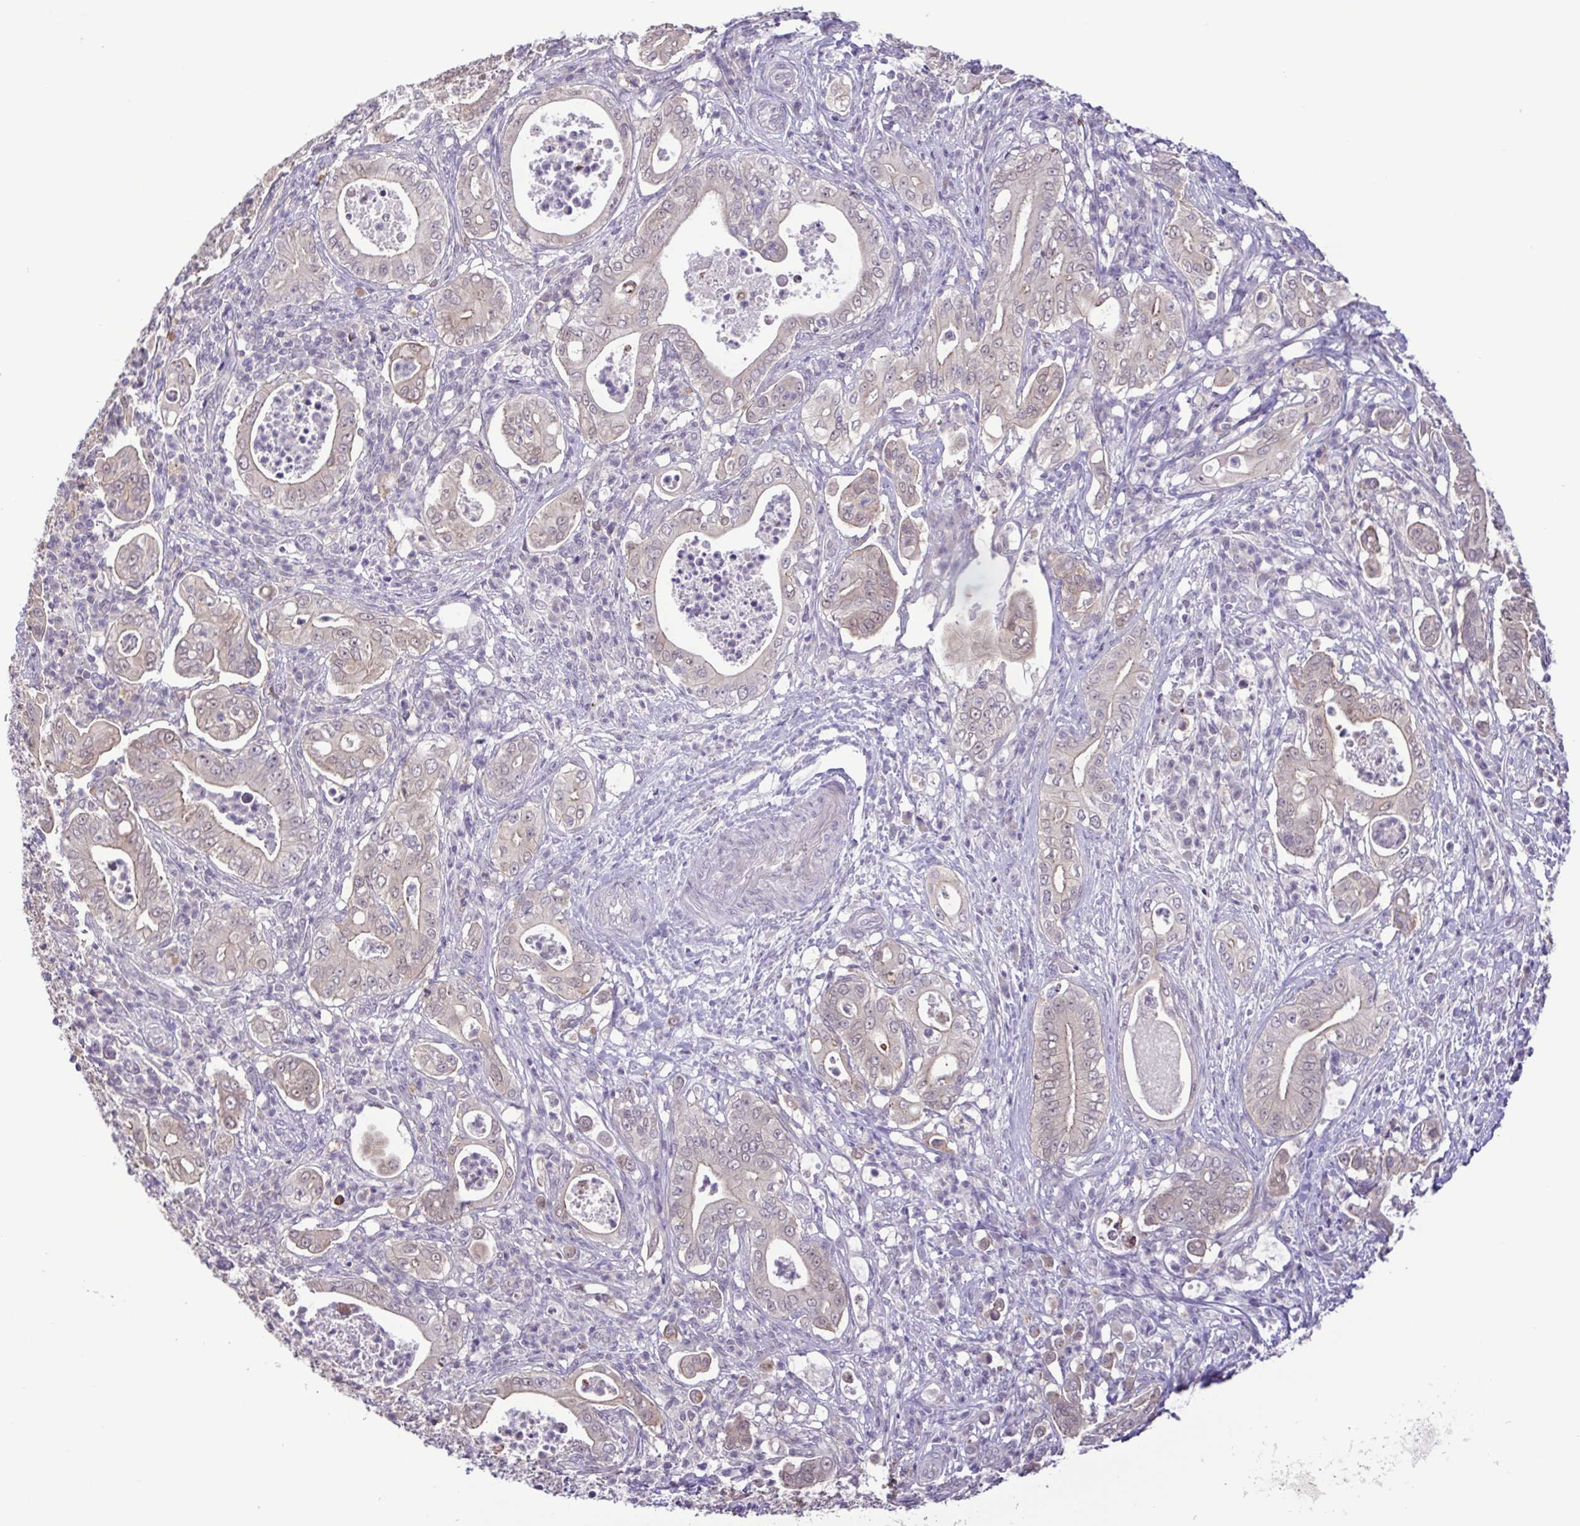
{"staining": {"intensity": "negative", "quantity": "none", "location": "none"}, "tissue": "pancreatic cancer", "cell_type": "Tumor cells", "image_type": "cancer", "snomed": [{"axis": "morphology", "description": "Adenocarcinoma, NOS"}, {"axis": "topography", "description": "Pancreas"}], "caption": "Tumor cells show no significant protein staining in pancreatic cancer. (DAB immunohistochemistry (IHC) with hematoxylin counter stain).", "gene": "IL1RN", "patient": {"sex": "male", "age": 71}}